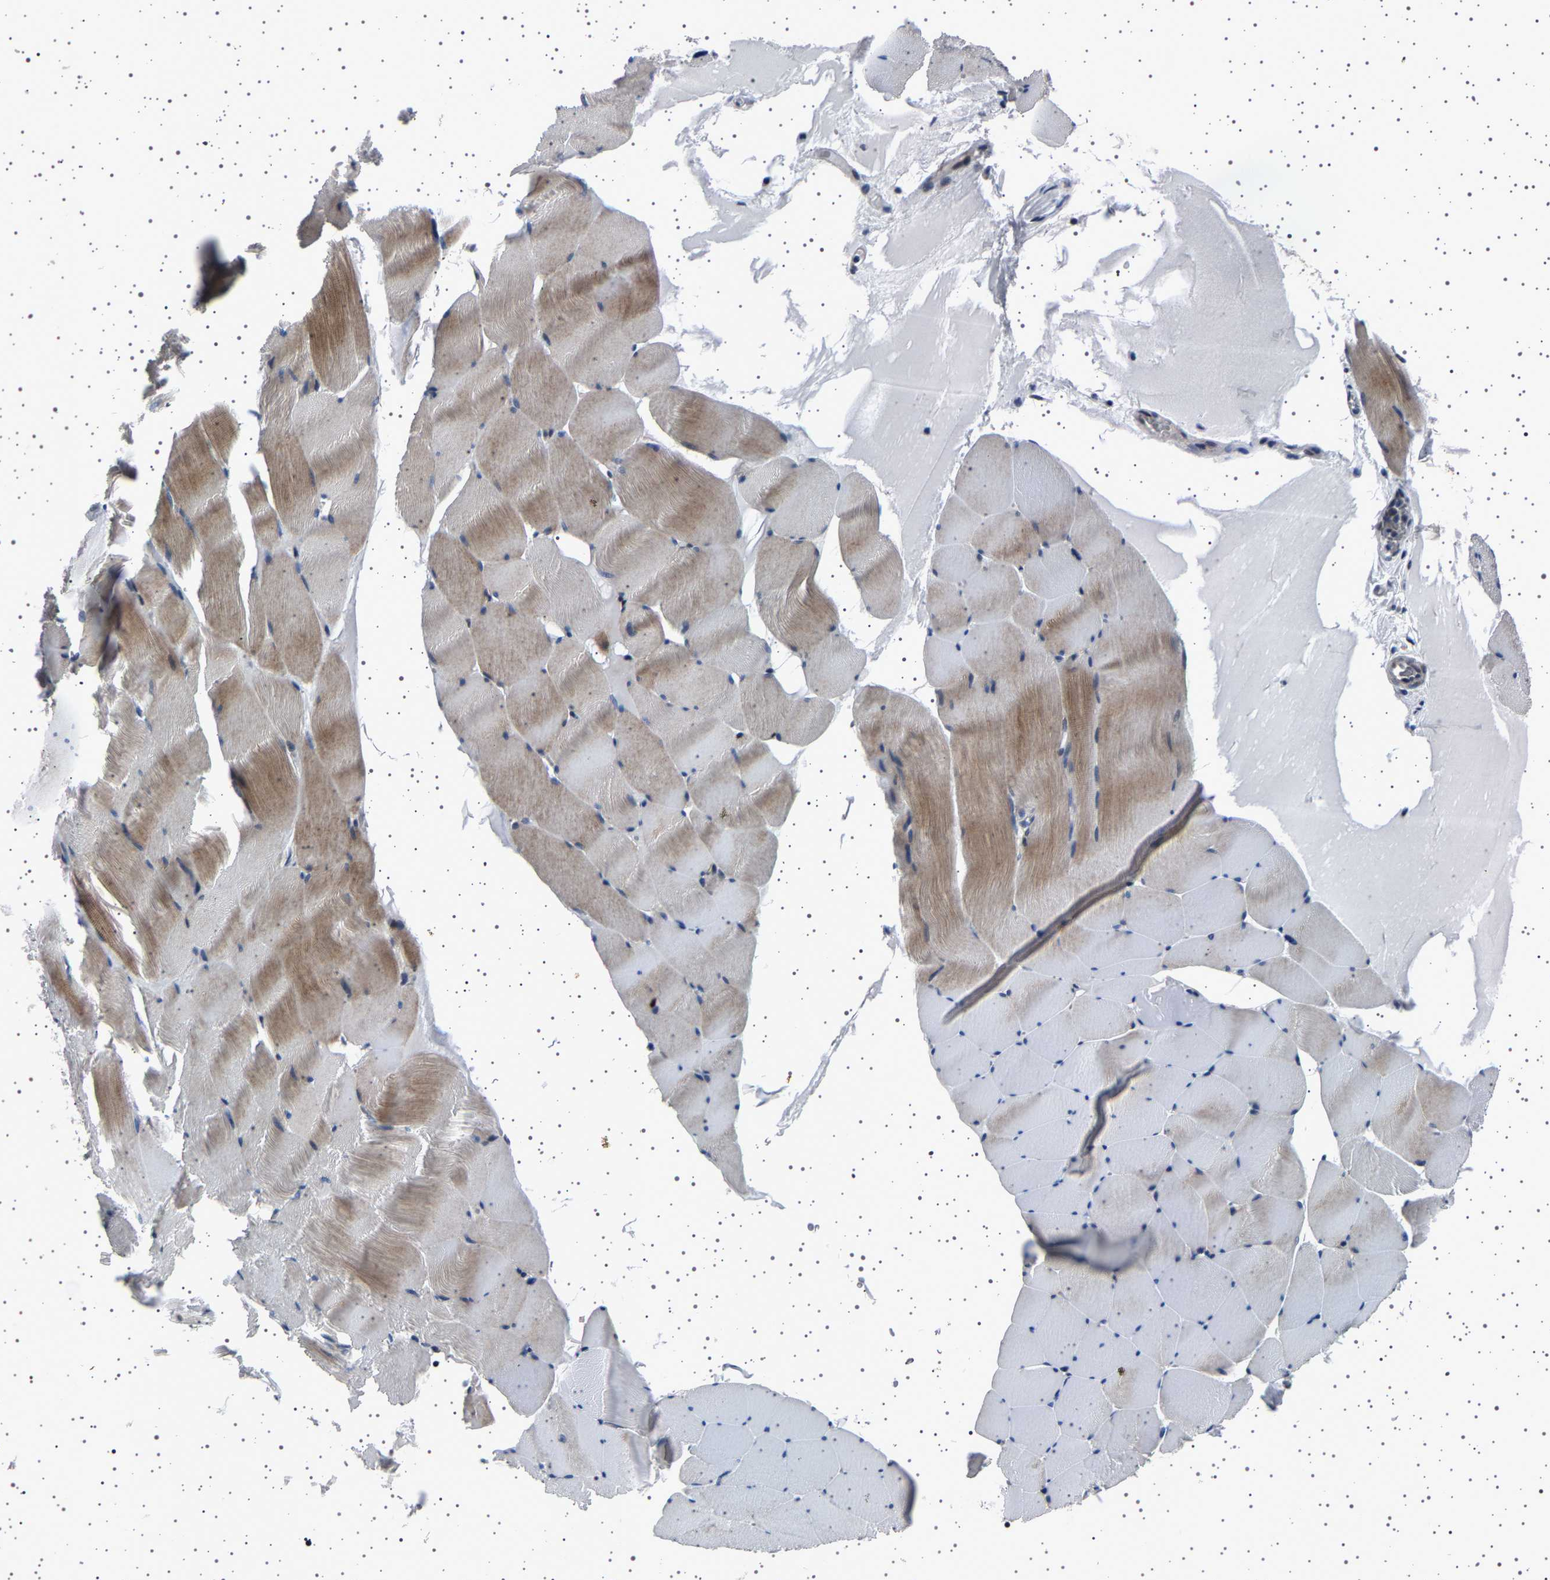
{"staining": {"intensity": "moderate", "quantity": "<25%", "location": "cytoplasmic/membranous"}, "tissue": "skeletal muscle", "cell_type": "Myocytes", "image_type": "normal", "snomed": [{"axis": "morphology", "description": "Normal tissue, NOS"}, {"axis": "topography", "description": "Skeletal muscle"}], "caption": "Immunohistochemistry (IHC) photomicrograph of normal human skeletal muscle stained for a protein (brown), which reveals low levels of moderate cytoplasmic/membranous expression in approximately <25% of myocytes.", "gene": "PAK5", "patient": {"sex": "male", "age": 62}}